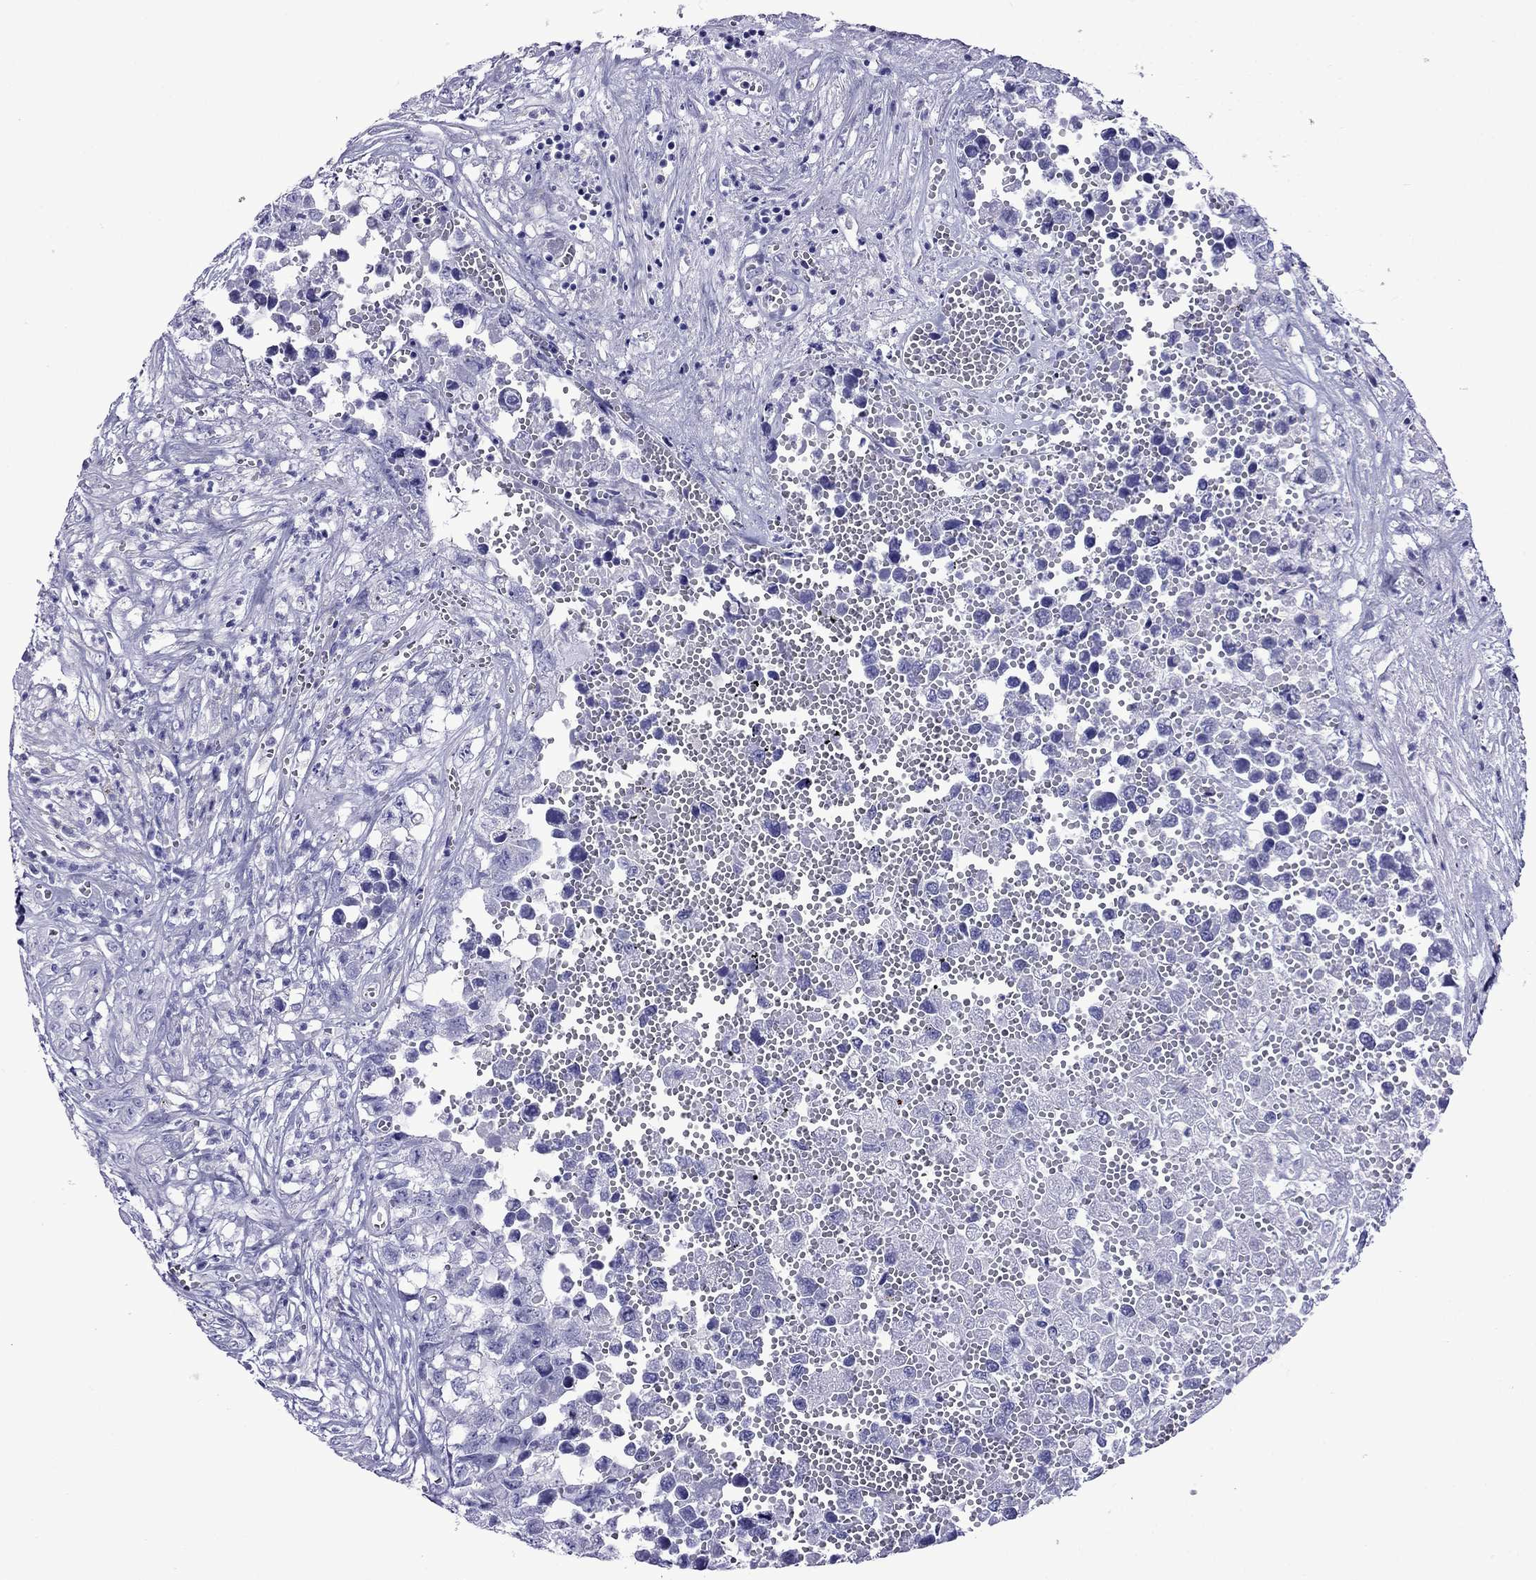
{"staining": {"intensity": "negative", "quantity": "none", "location": "none"}, "tissue": "testis cancer", "cell_type": "Tumor cells", "image_type": "cancer", "snomed": [{"axis": "morphology", "description": "Seminoma, NOS"}, {"axis": "morphology", "description": "Carcinoma, Embryonal, NOS"}, {"axis": "topography", "description": "Testis"}], "caption": "An immunohistochemistry photomicrograph of testis cancer (embryonal carcinoma) is shown. There is no staining in tumor cells of testis cancer (embryonal carcinoma). (DAB (3,3'-diaminobenzidine) immunohistochemistry (IHC), high magnification).", "gene": "CRYBA1", "patient": {"sex": "male", "age": 22}}